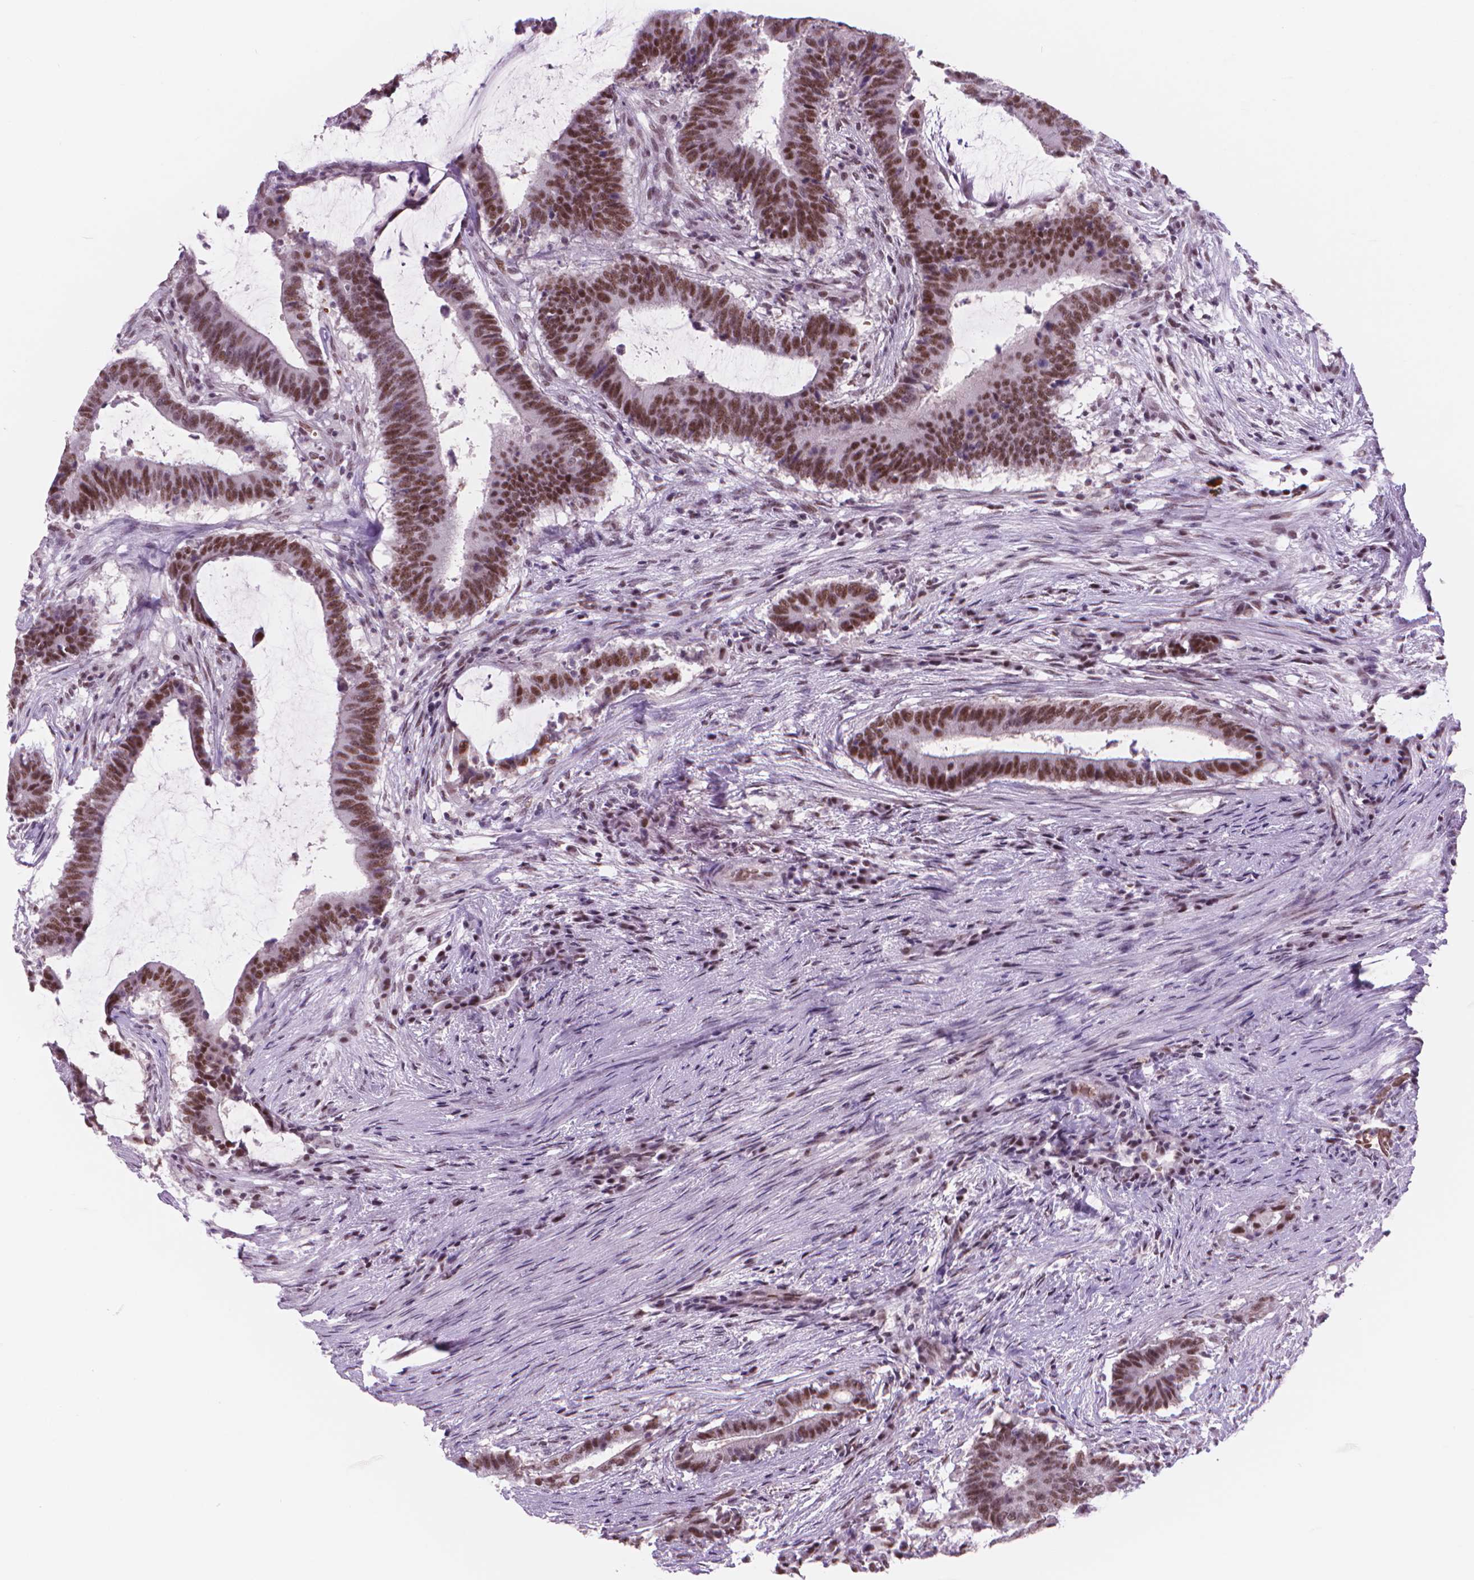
{"staining": {"intensity": "moderate", "quantity": ">75%", "location": "nuclear"}, "tissue": "colorectal cancer", "cell_type": "Tumor cells", "image_type": "cancer", "snomed": [{"axis": "morphology", "description": "Adenocarcinoma, NOS"}, {"axis": "topography", "description": "Colon"}], "caption": "The histopathology image reveals staining of colorectal adenocarcinoma, revealing moderate nuclear protein positivity (brown color) within tumor cells. (Brightfield microscopy of DAB IHC at high magnification).", "gene": "POLR3D", "patient": {"sex": "female", "age": 43}}